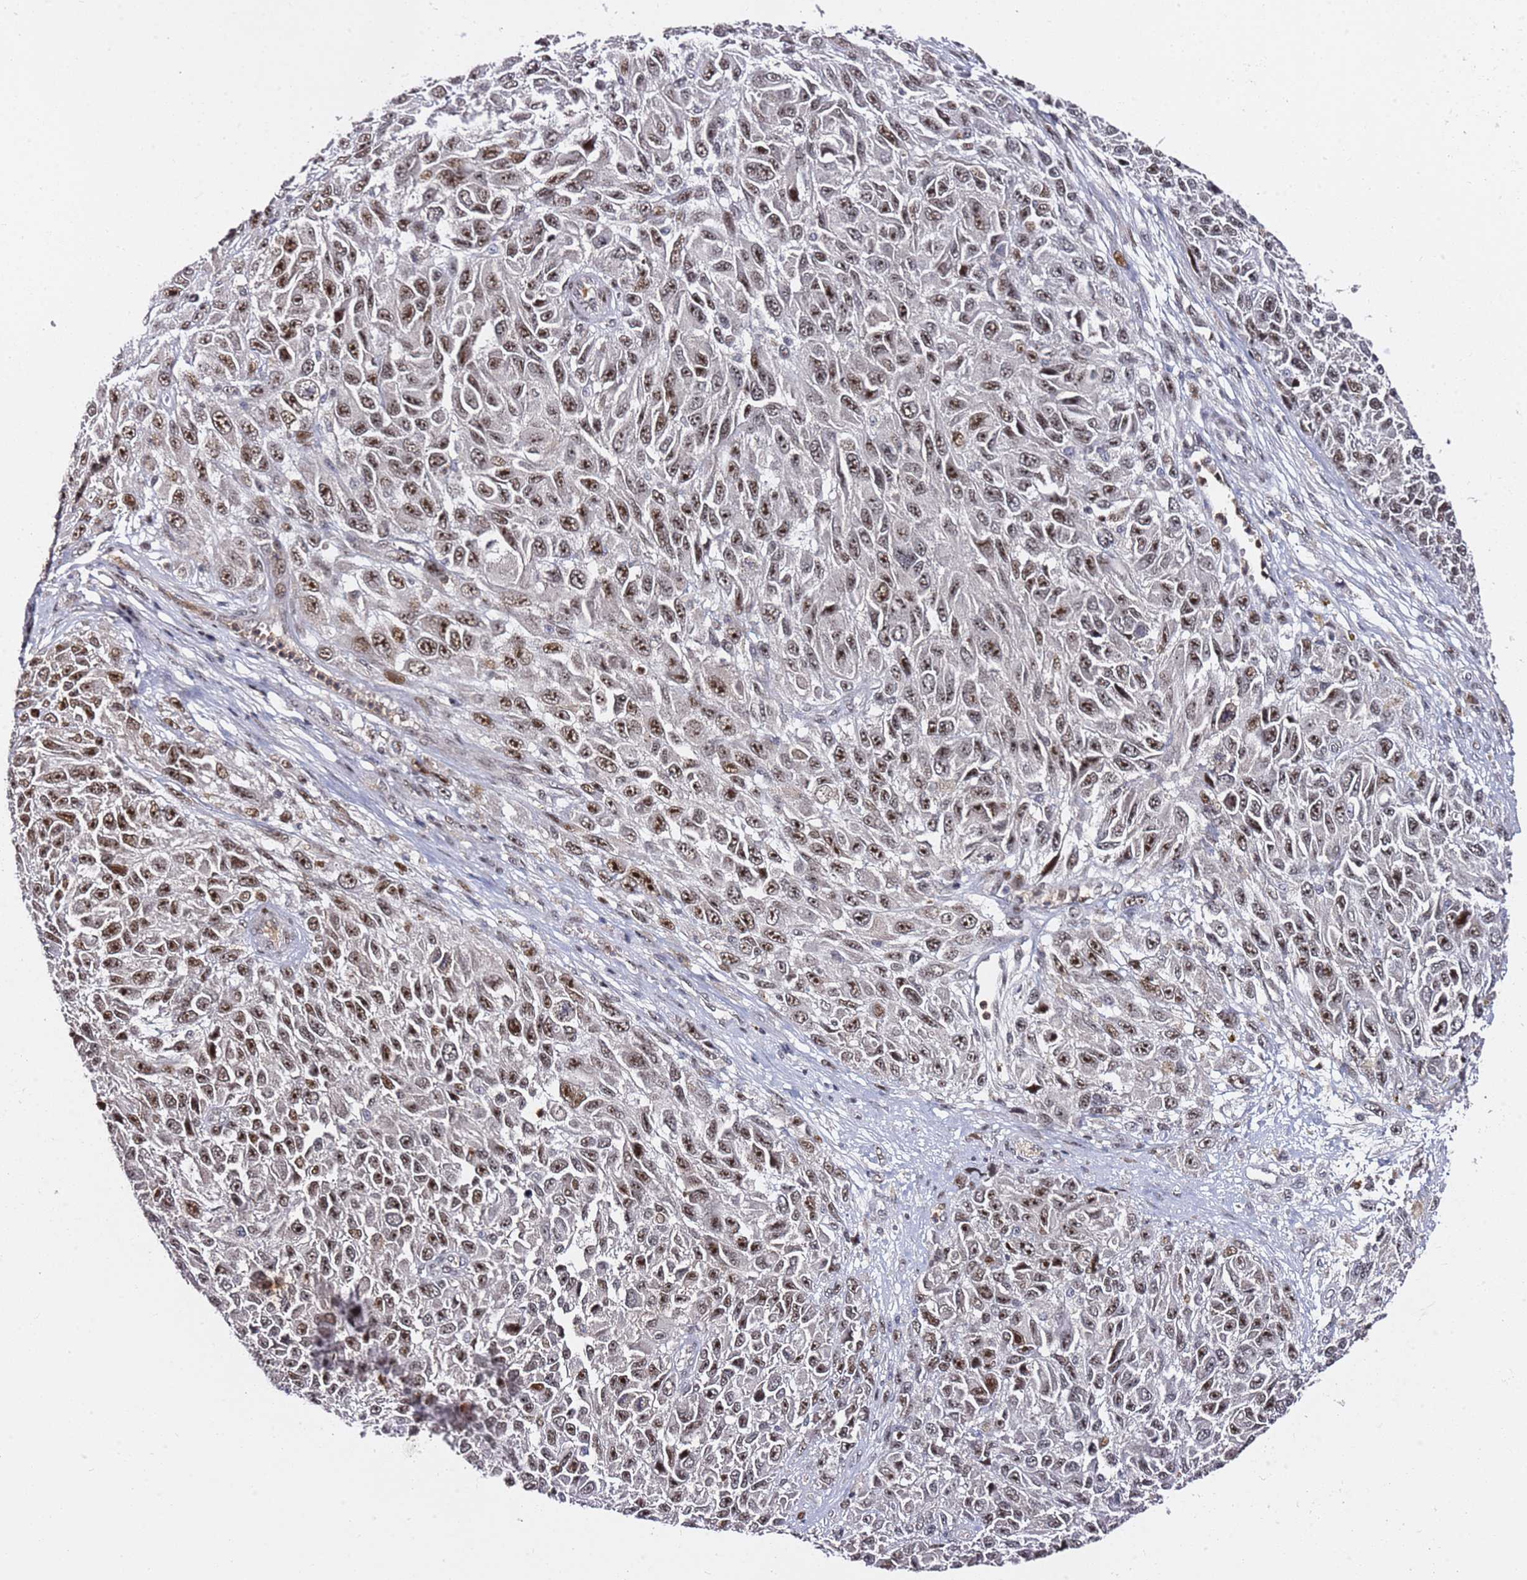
{"staining": {"intensity": "moderate", "quantity": ">75%", "location": "nuclear"}, "tissue": "melanoma", "cell_type": "Tumor cells", "image_type": "cancer", "snomed": [{"axis": "morphology", "description": "Normal tissue, NOS"}, {"axis": "morphology", "description": "Malignant melanoma, NOS"}, {"axis": "topography", "description": "Skin"}], "caption": "This is a micrograph of IHC staining of malignant melanoma, which shows moderate staining in the nuclear of tumor cells.", "gene": "FCF1", "patient": {"sex": "female", "age": 96}}